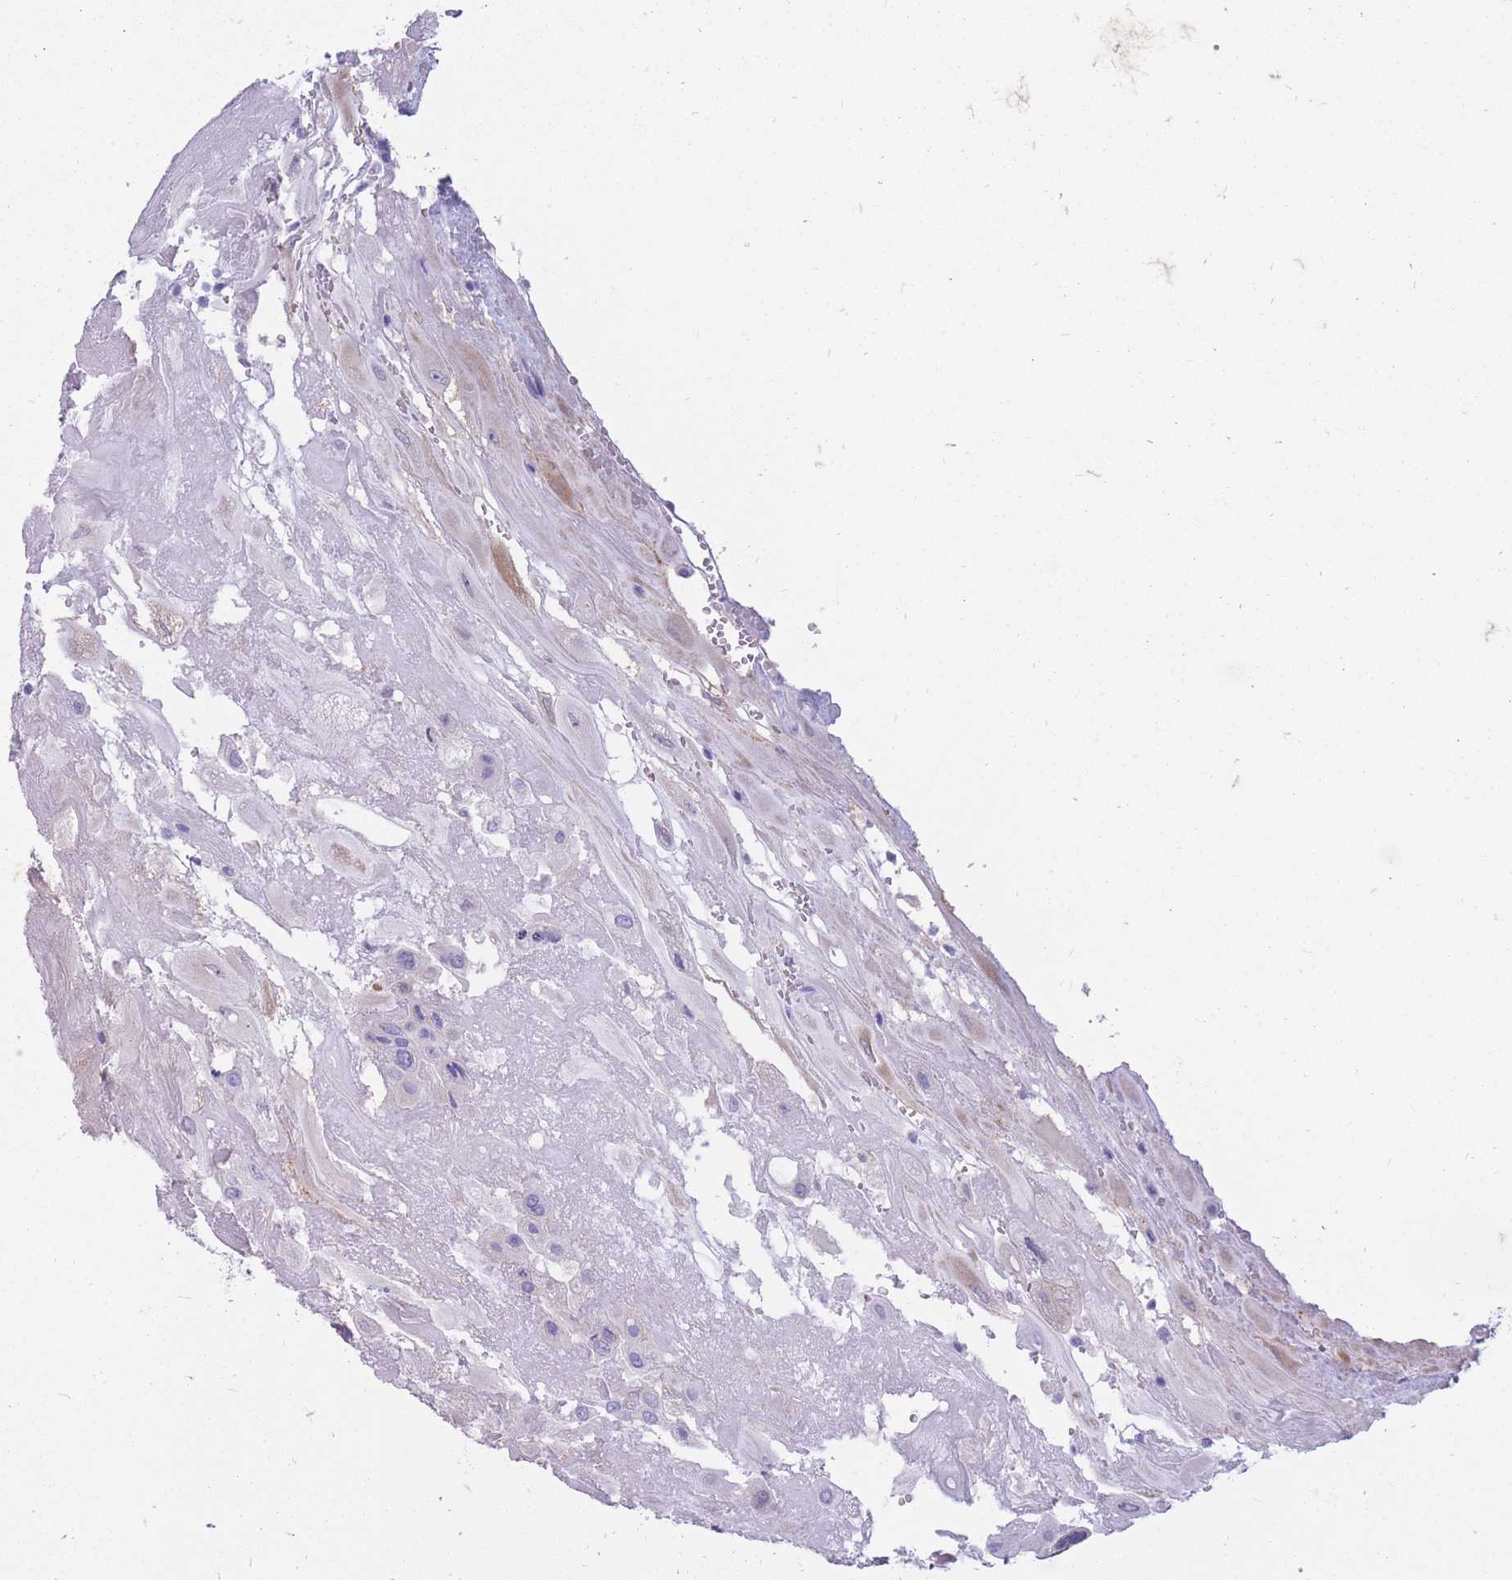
{"staining": {"intensity": "moderate", "quantity": "<25%", "location": "cytoplasmic/membranous"}, "tissue": "placenta", "cell_type": "Decidual cells", "image_type": "normal", "snomed": [{"axis": "morphology", "description": "Normal tissue, NOS"}, {"axis": "topography", "description": "Placenta"}], "caption": "Unremarkable placenta demonstrates moderate cytoplasmic/membranous expression in approximately <25% of decidual cells, visualized by immunohistochemistry.", "gene": "ZFP37", "patient": {"sex": "female", "age": 32}}